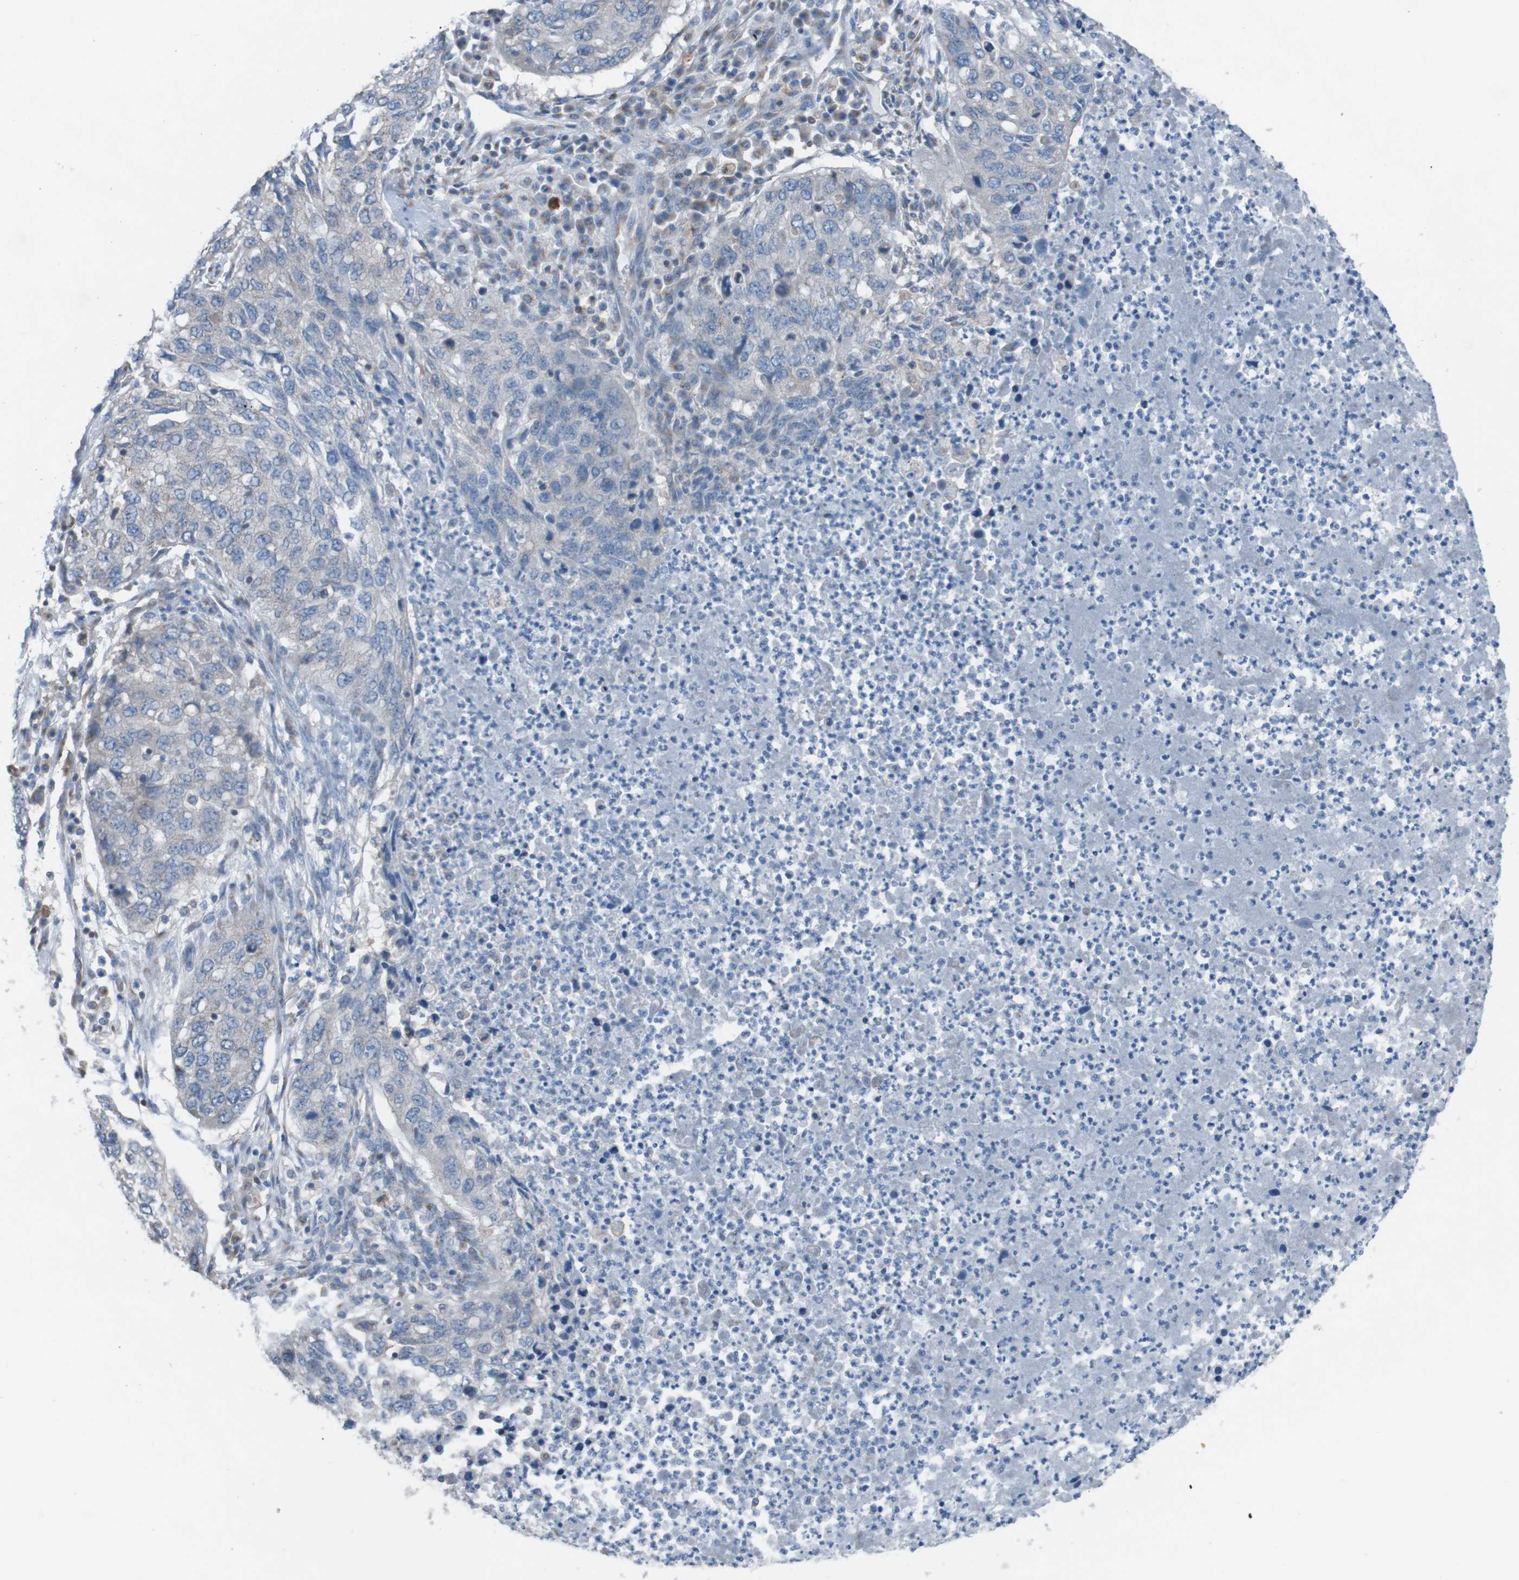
{"staining": {"intensity": "negative", "quantity": "none", "location": "none"}, "tissue": "lung cancer", "cell_type": "Tumor cells", "image_type": "cancer", "snomed": [{"axis": "morphology", "description": "Squamous cell carcinoma, NOS"}, {"axis": "topography", "description": "Lung"}], "caption": "A micrograph of lung cancer stained for a protein shows no brown staining in tumor cells. The staining was performed using DAB (3,3'-diaminobenzidine) to visualize the protein expression in brown, while the nuclei were stained in blue with hematoxylin (Magnification: 20x).", "gene": "MINAR1", "patient": {"sex": "female", "age": 63}}